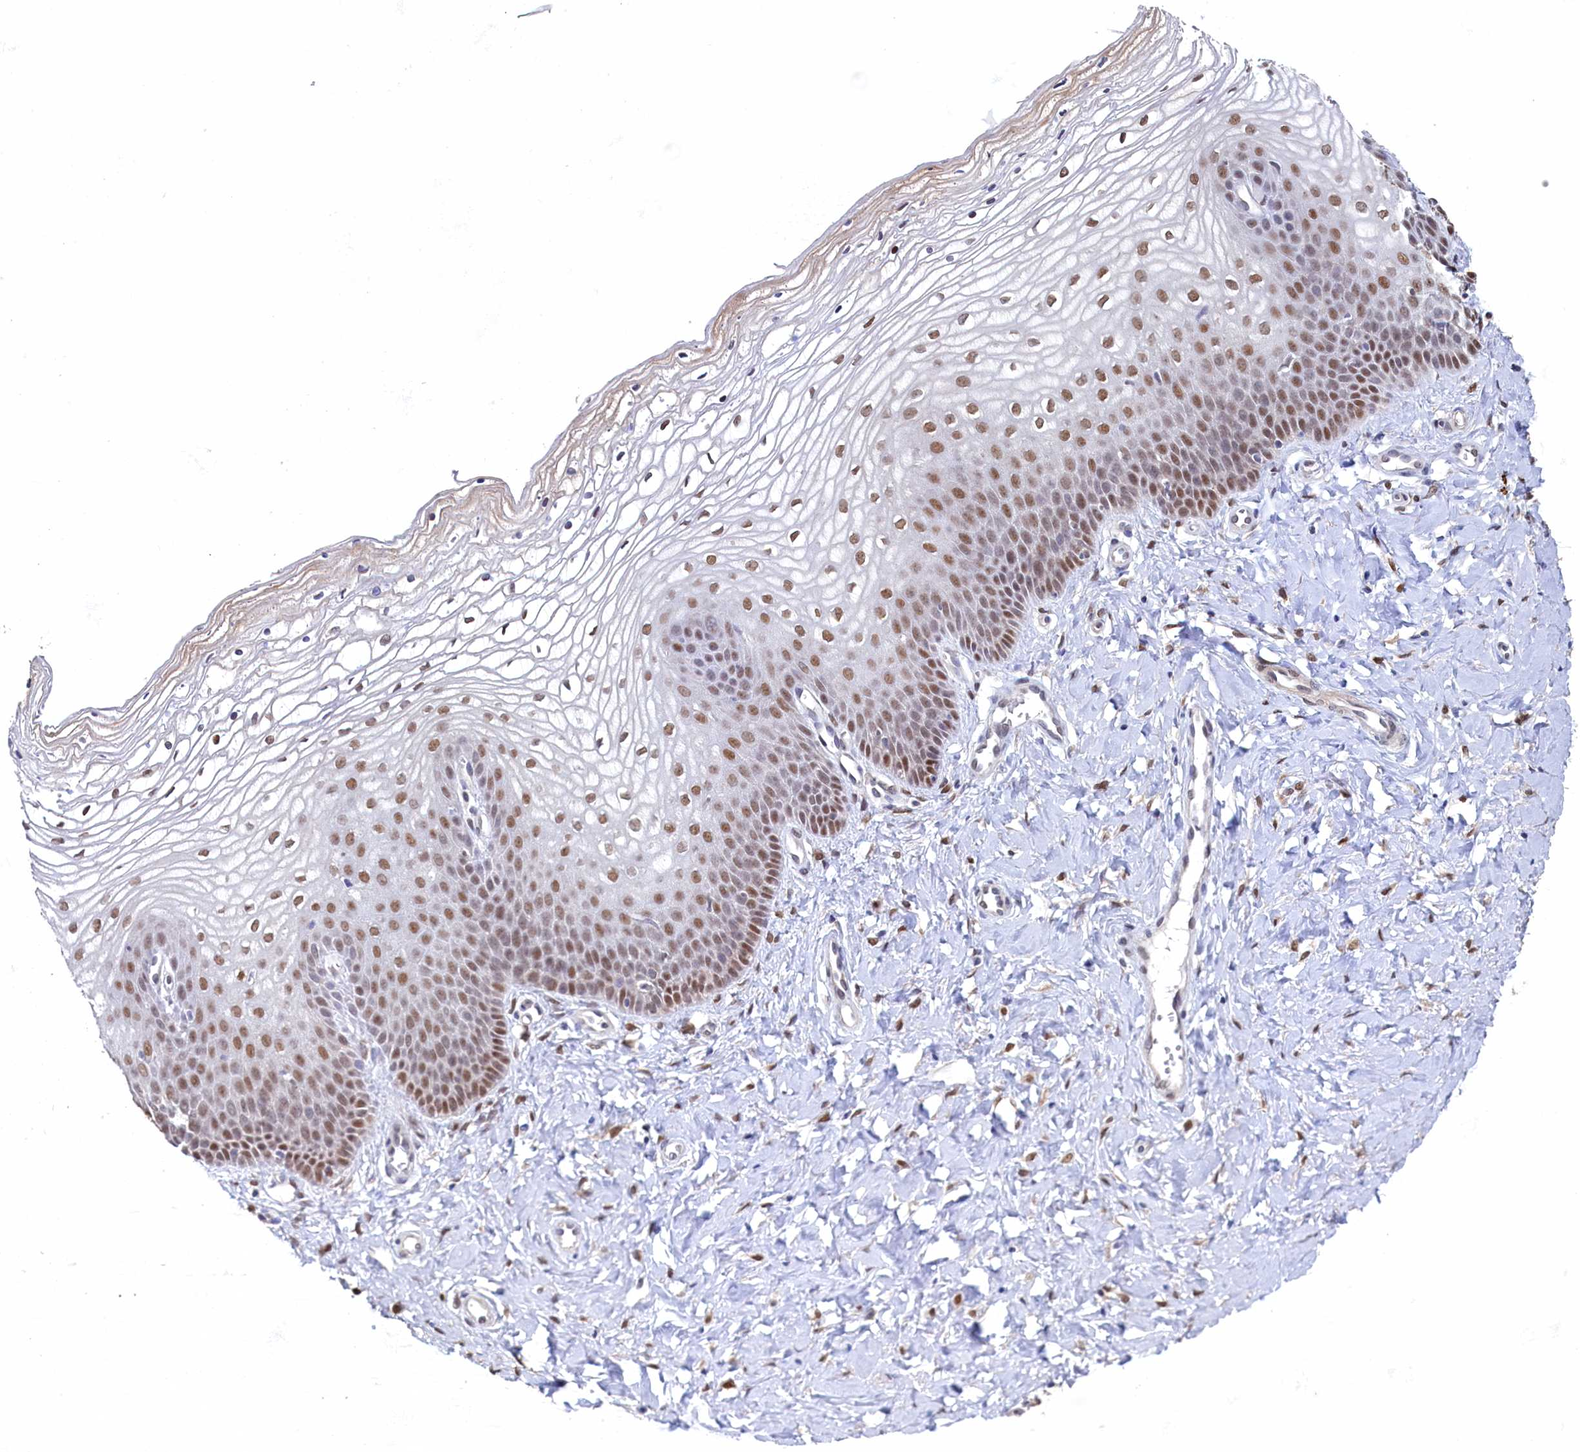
{"staining": {"intensity": "moderate", "quantity": ">75%", "location": "nuclear"}, "tissue": "vagina", "cell_type": "Squamous epithelial cells", "image_type": "normal", "snomed": [{"axis": "morphology", "description": "Normal tissue, NOS"}, {"axis": "topography", "description": "Vagina"}], "caption": "The histopathology image displays staining of benign vagina, revealing moderate nuclear protein expression (brown color) within squamous epithelial cells.", "gene": "AHCY", "patient": {"sex": "female", "age": 68}}